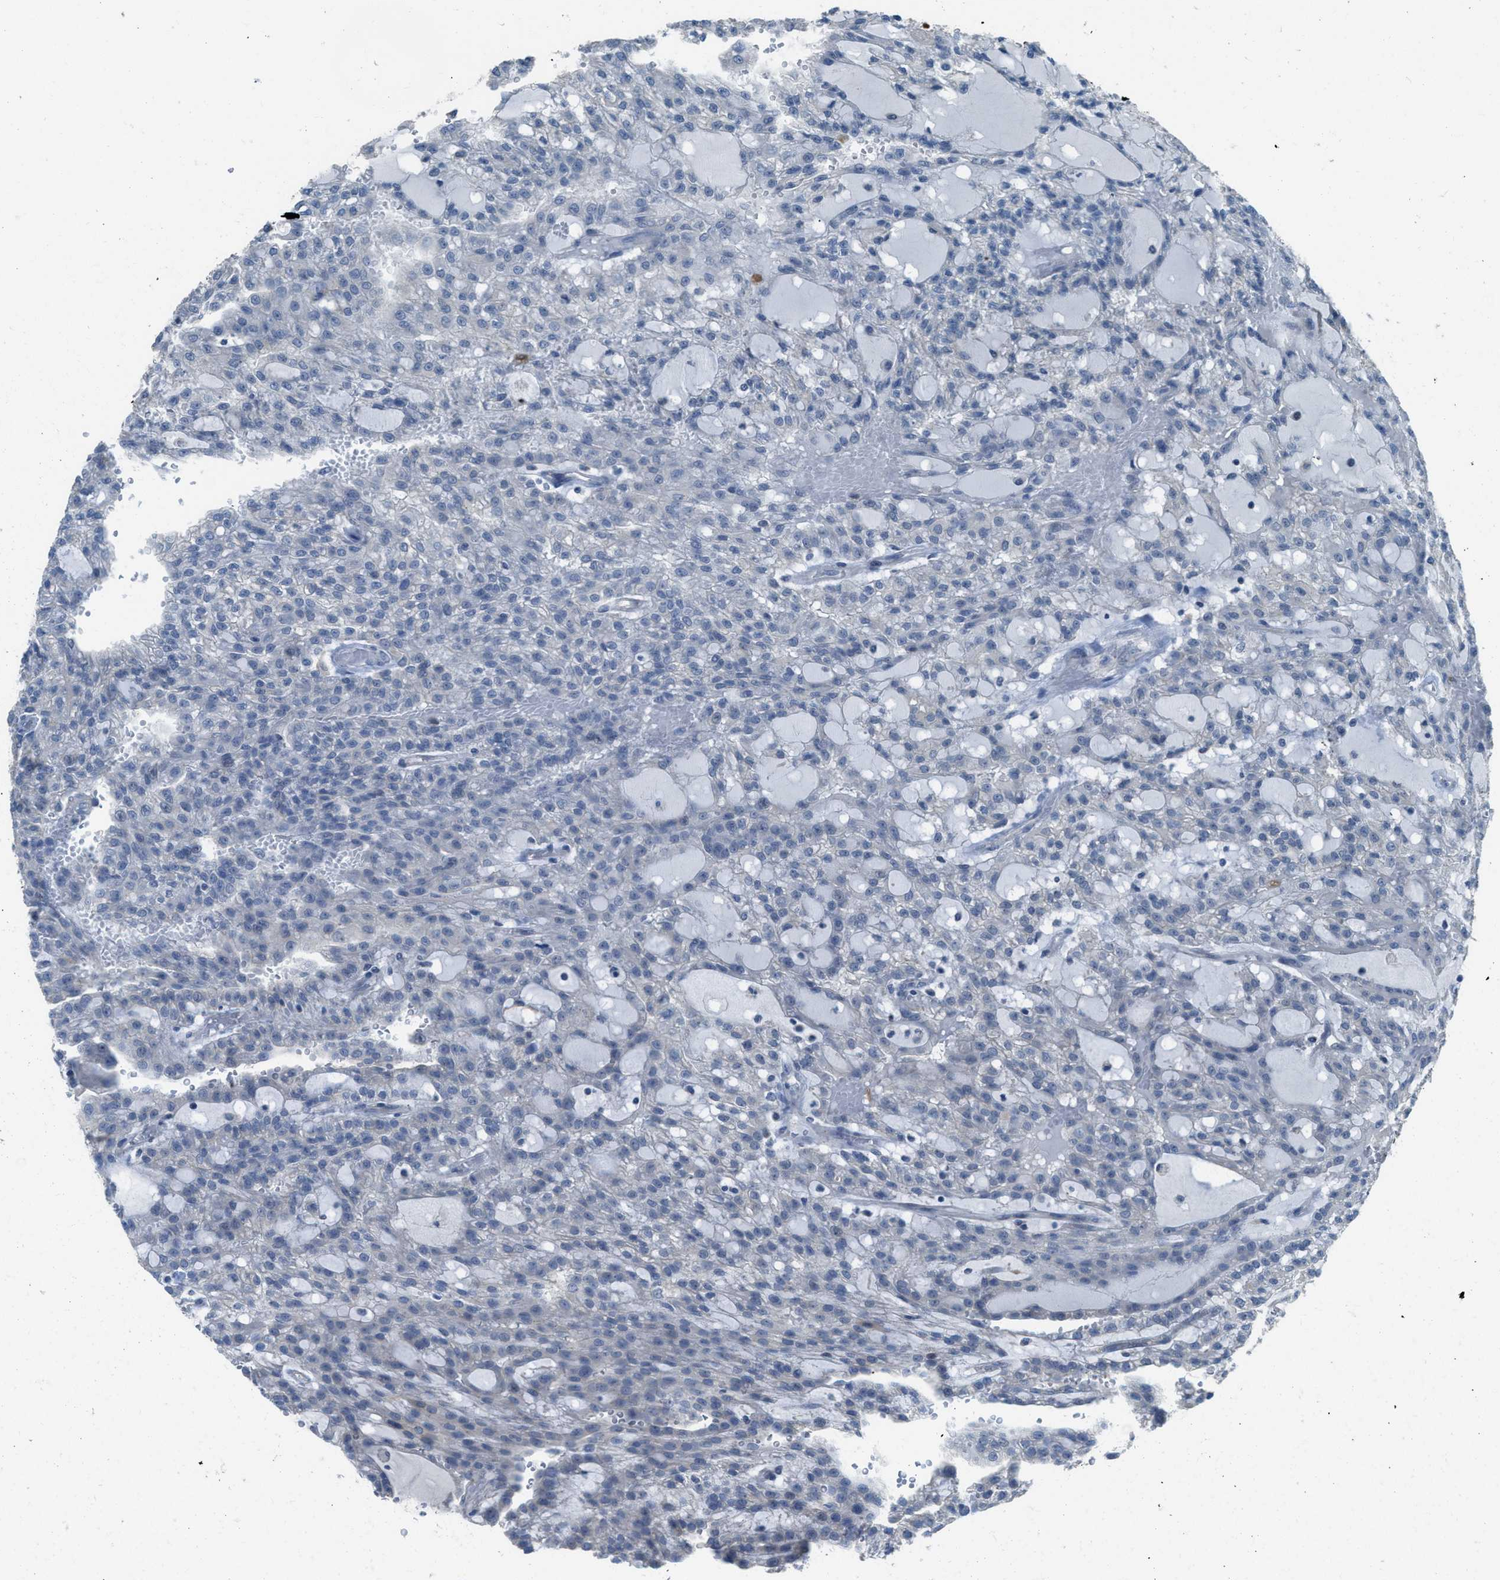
{"staining": {"intensity": "negative", "quantity": "none", "location": "none"}, "tissue": "renal cancer", "cell_type": "Tumor cells", "image_type": "cancer", "snomed": [{"axis": "morphology", "description": "Adenocarcinoma, NOS"}, {"axis": "topography", "description": "Kidney"}], "caption": "Renal cancer (adenocarcinoma) was stained to show a protein in brown. There is no significant expression in tumor cells. (Stains: DAB (3,3'-diaminobenzidine) IHC with hematoxylin counter stain, Microscopy: brightfield microscopy at high magnification).", "gene": "TIMD4", "patient": {"sex": "male", "age": 63}}